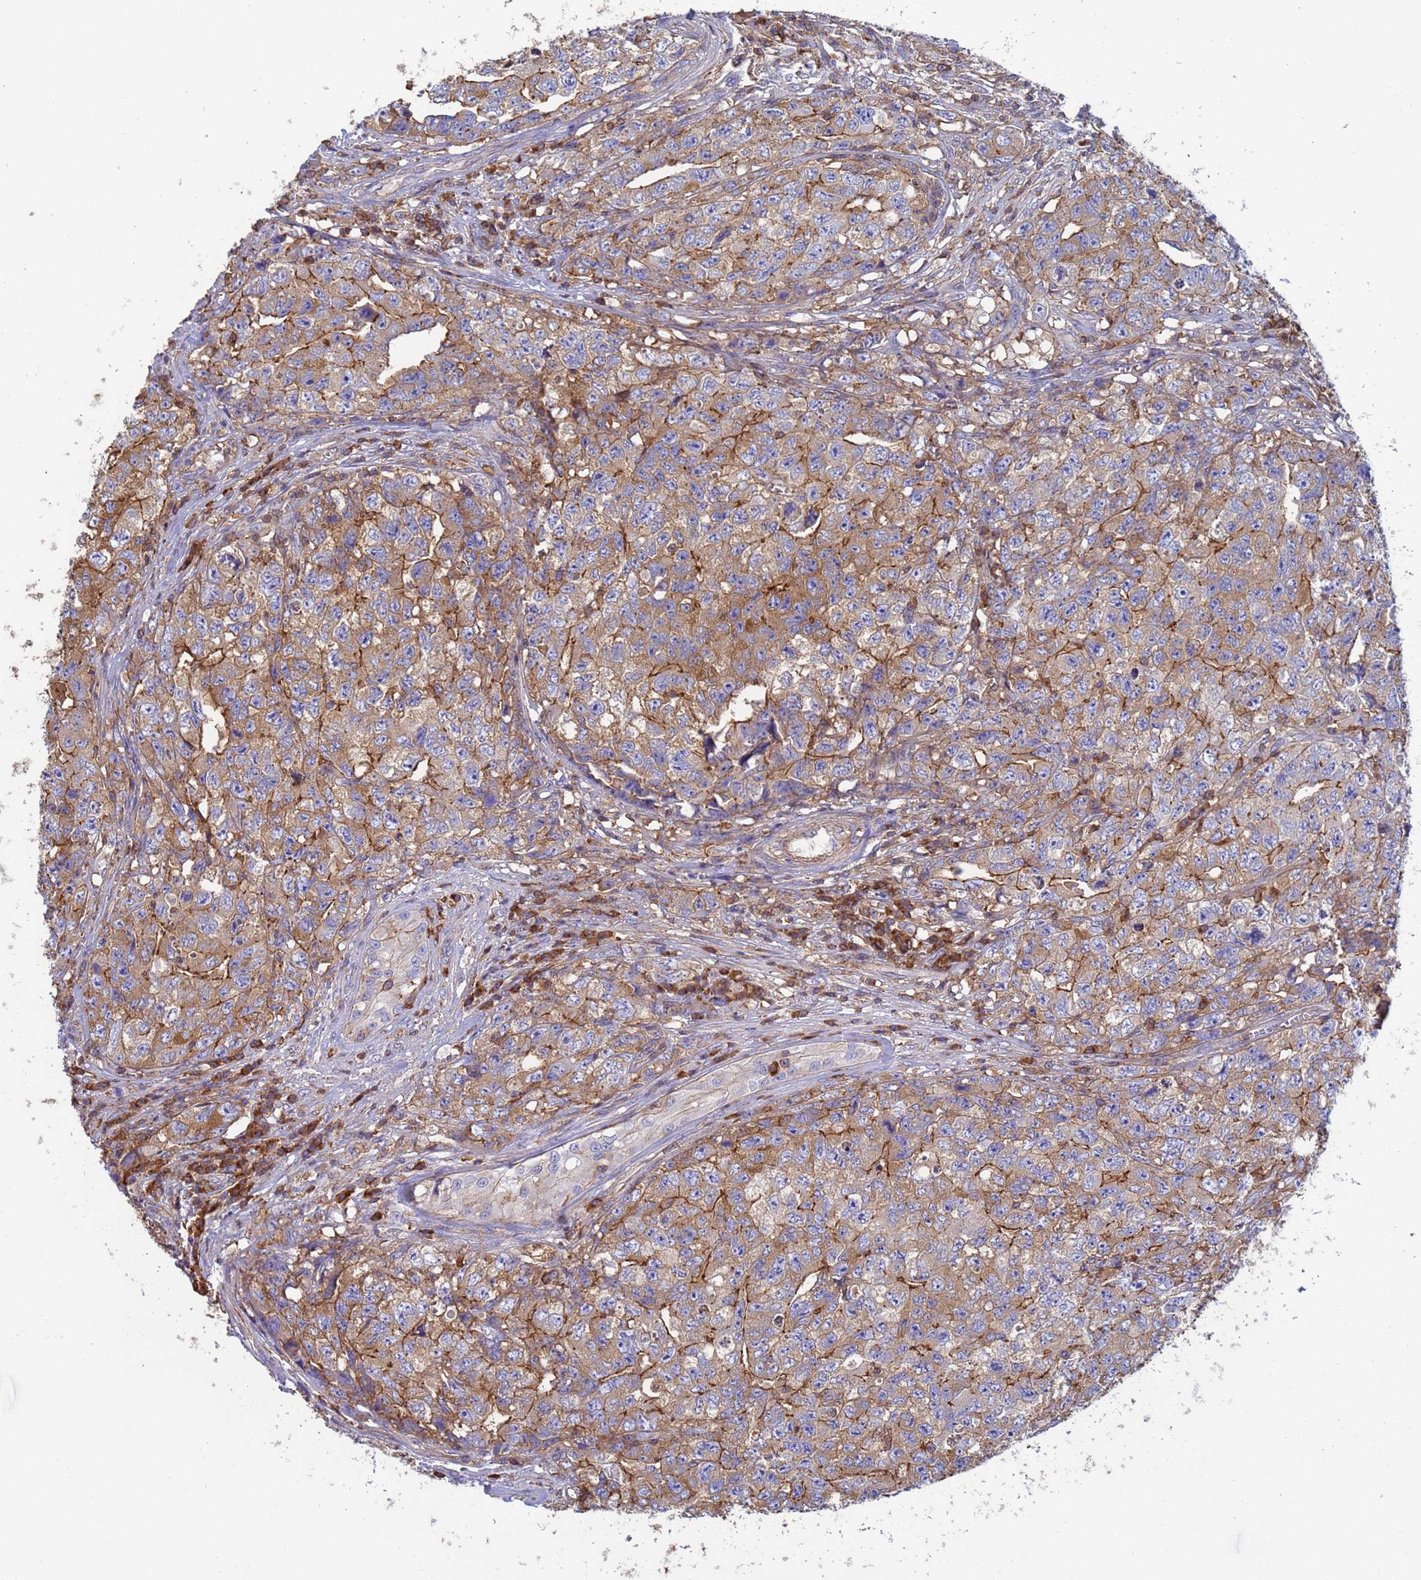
{"staining": {"intensity": "strong", "quantity": "25%-75%", "location": "cytoplasmic/membranous"}, "tissue": "testis cancer", "cell_type": "Tumor cells", "image_type": "cancer", "snomed": [{"axis": "morphology", "description": "Carcinoma, Embryonal, NOS"}, {"axis": "topography", "description": "Testis"}], "caption": "Testis cancer (embryonal carcinoma) stained for a protein (brown) shows strong cytoplasmic/membranous positive expression in approximately 25%-75% of tumor cells.", "gene": "ZNG1B", "patient": {"sex": "male", "age": 31}}